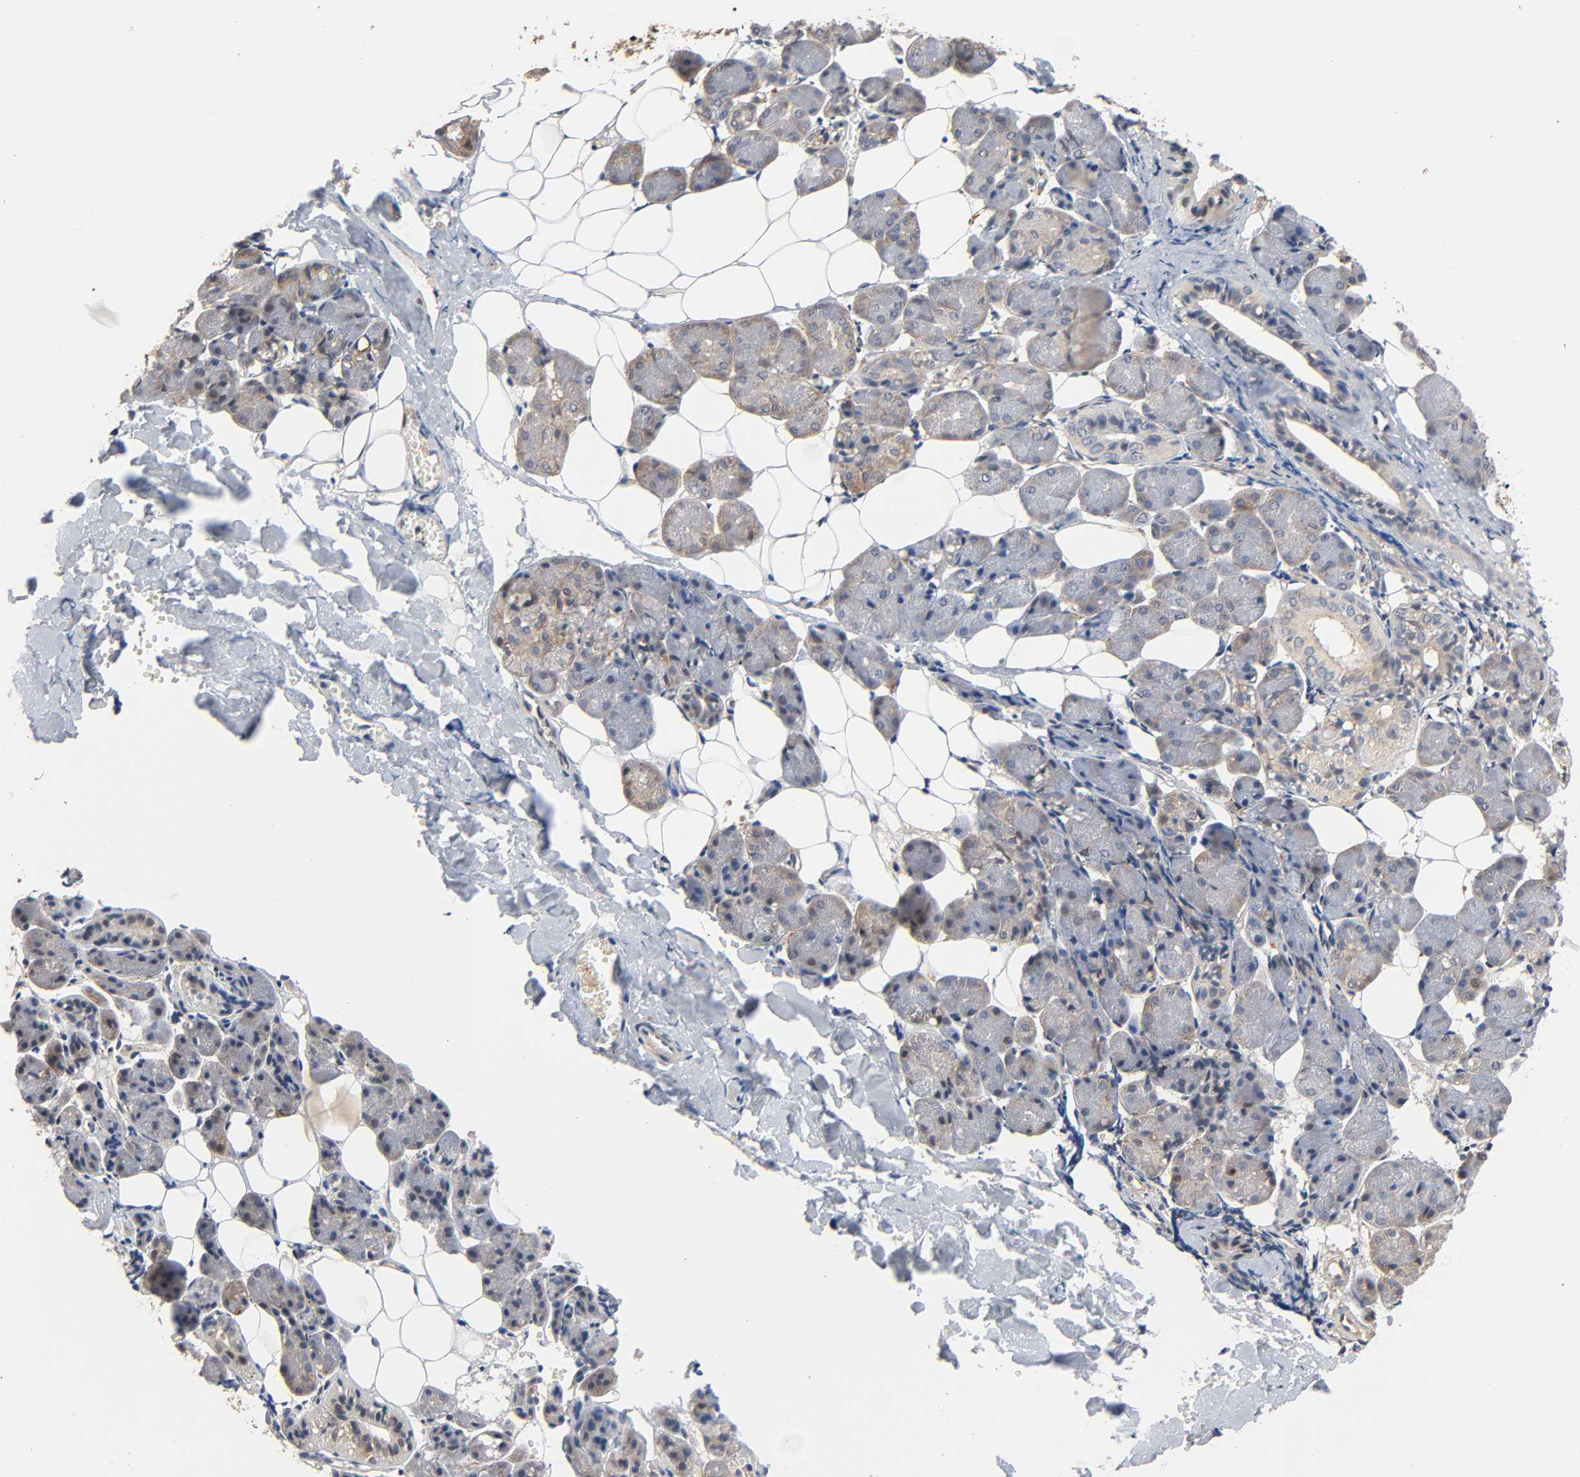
{"staining": {"intensity": "moderate", "quantity": "25%-75%", "location": "cytoplasmic/membranous,nuclear"}, "tissue": "salivary gland", "cell_type": "Glandular cells", "image_type": "normal", "snomed": [{"axis": "morphology", "description": "Normal tissue, NOS"}, {"axis": "morphology", "description": "Adenoma, NOS"}, {"axis": "topography", "description": "Salivary gland"}], "caption": "IHC photomicrograph of normal salivary gland stained for a protein (brown), which shows medium levels of moderate cytoplasmic/membranous,nuclear expression in approximately 25%-75% of glandular cells.", "gene": "NEMF", "patient": {"sex": "female", "age": 32}}